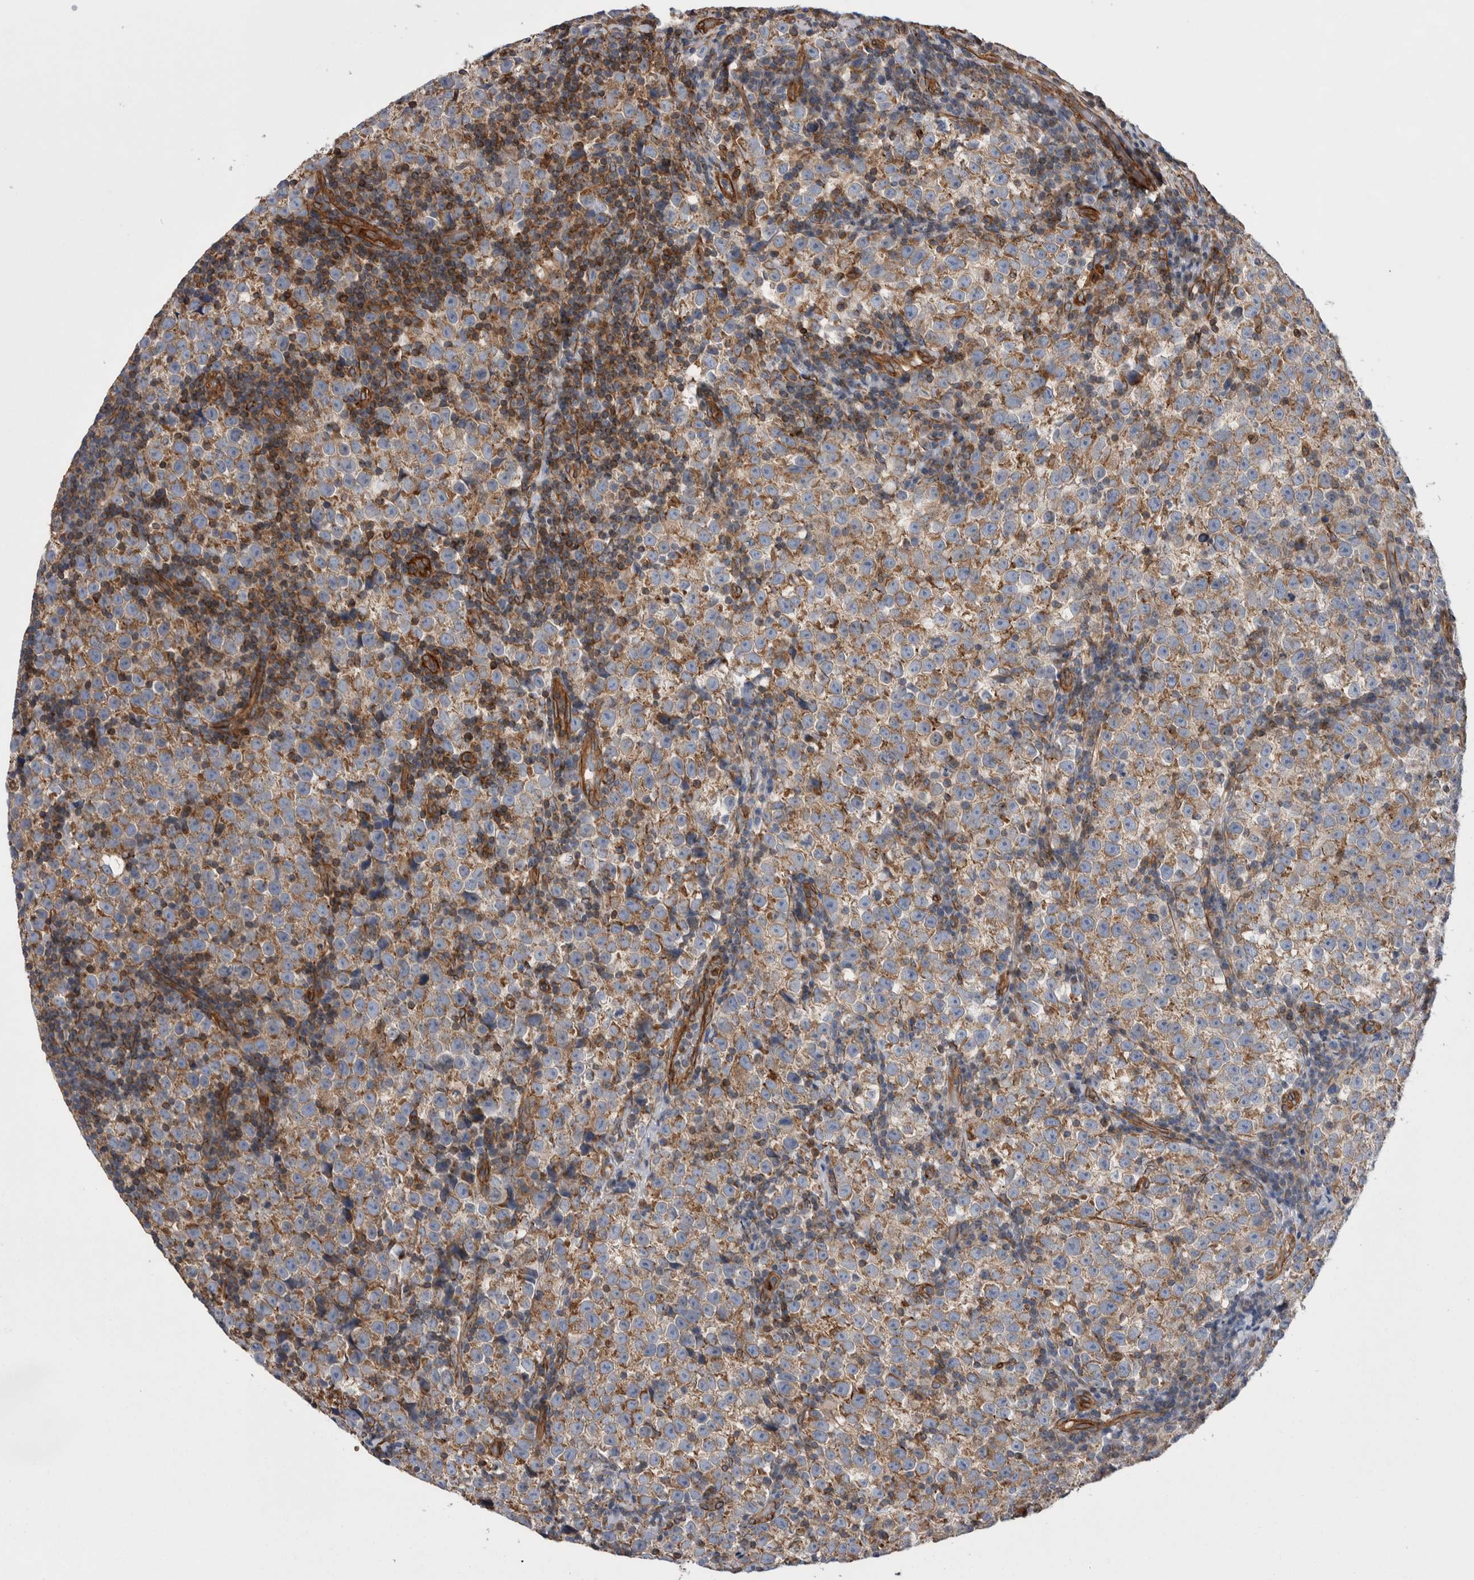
{"staining": {"intensity": "weak", "quantity": "<25%", "location": "cytoplasmic/membranous"}, "tissue": "testis cancer", "cell_type": "Tumor cells", "image_type": "cancer", "snomed": [{"axis": "morphology", "description": "Normal tissue, NOS"}, {"axis": "morphology", "description": "Seminoma, NOS"}, {"axis": "topography", "description": "Testis"}], "caption": "Tumor cells are negative for brown protein staining in testis seminoma.", "gene": "KIF12", "patient": {"sex": "male", "age": 43}}